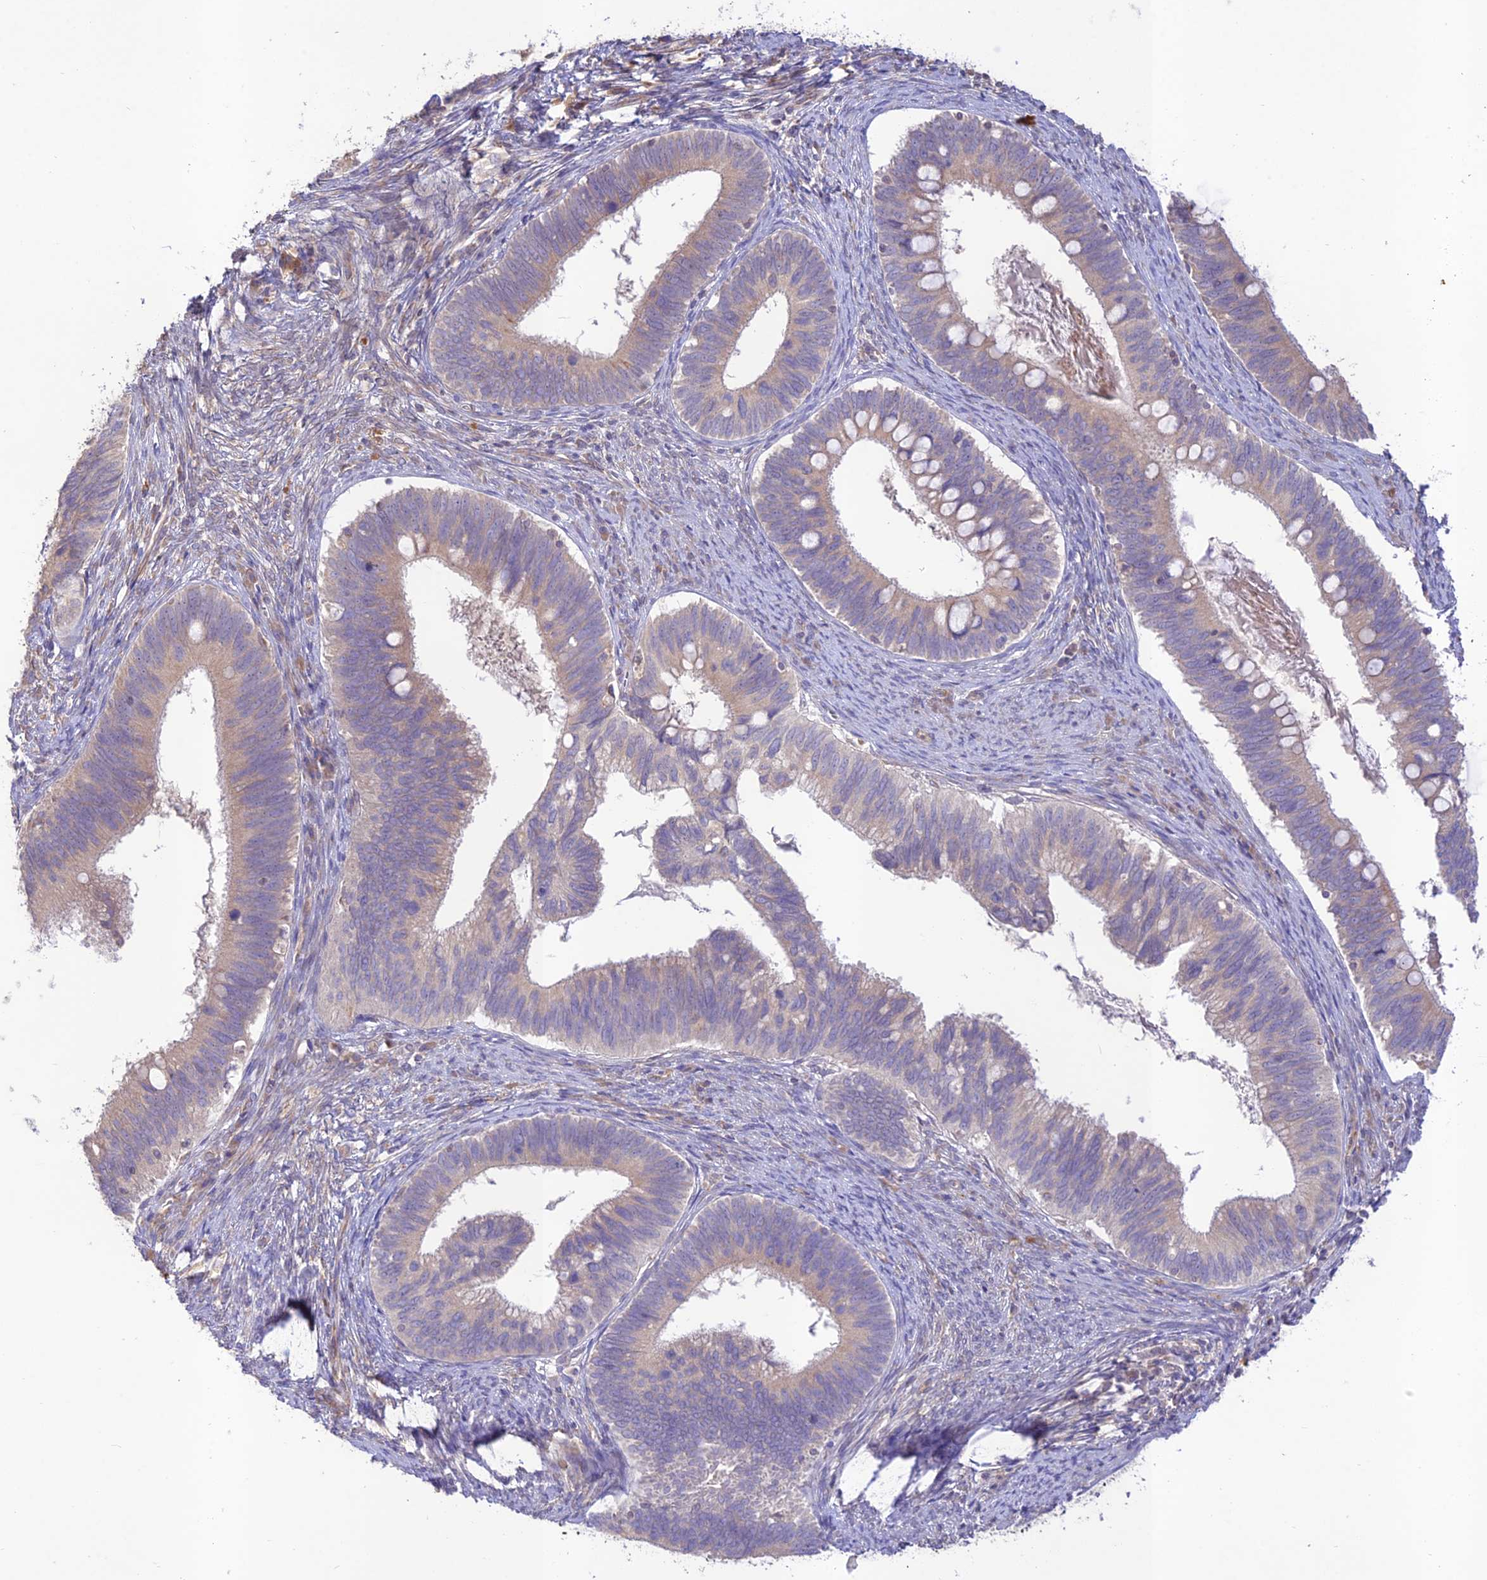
{"staining": {"intensity": "weak", "quantity": "<25%", "location": "cytoplasmic/membranous"}, "tissue": "cervical cancer", "cell_type": "Tumor cells", "image_type": "cancer", "snomed": [{"axis": "morphology", "description": "Adenocarcinoma, NOS"}, {"axis": "topography", "description": "Cervix"}], "caption": "A high-resolution image shows IHC staining of cervical cancer (adenocarcinoma), which exhibits no significant expression in tumor cells. Nuclei are stained in blue.", "gene": "TMEM259", "patient": {"sex": "female", "age": 42}}